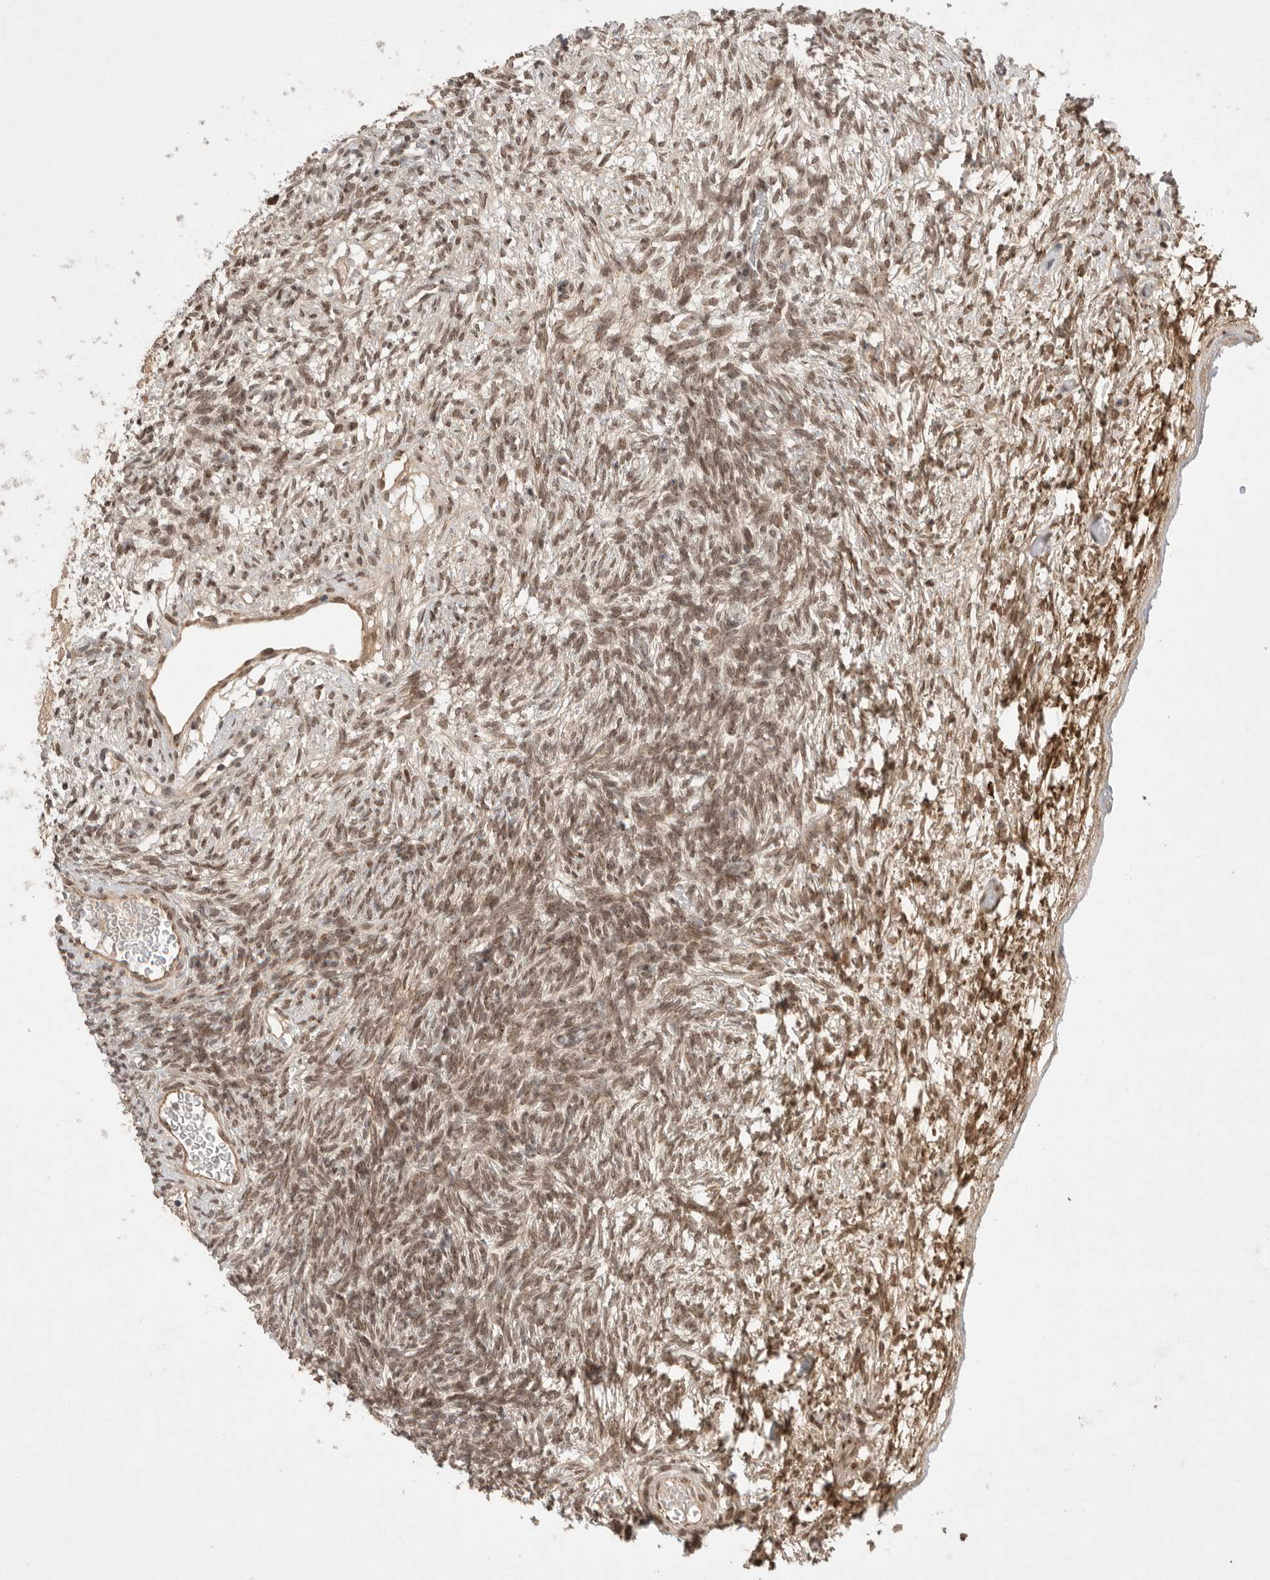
{"staining": {"intensity": "moderate", "quantity": ">75%", "location": "cytoplasmic/membranous"}, "tissue": "ovary", "cell_type": "Follicle cells", "image_type": "normal", "snomed": [{"axis": "morphology", "description": "Normal tissue, NOS"}, {"axis": "topography", "description": "Ovary"}], "caption": "The image reveals immunohistochemical staining of normal ovary. There is moderate cytoplasmic/membranous expression is present in about >75% of follicle cells.", "gene": "LEMD3", "patient": {"sex": "female", "age": 34}}